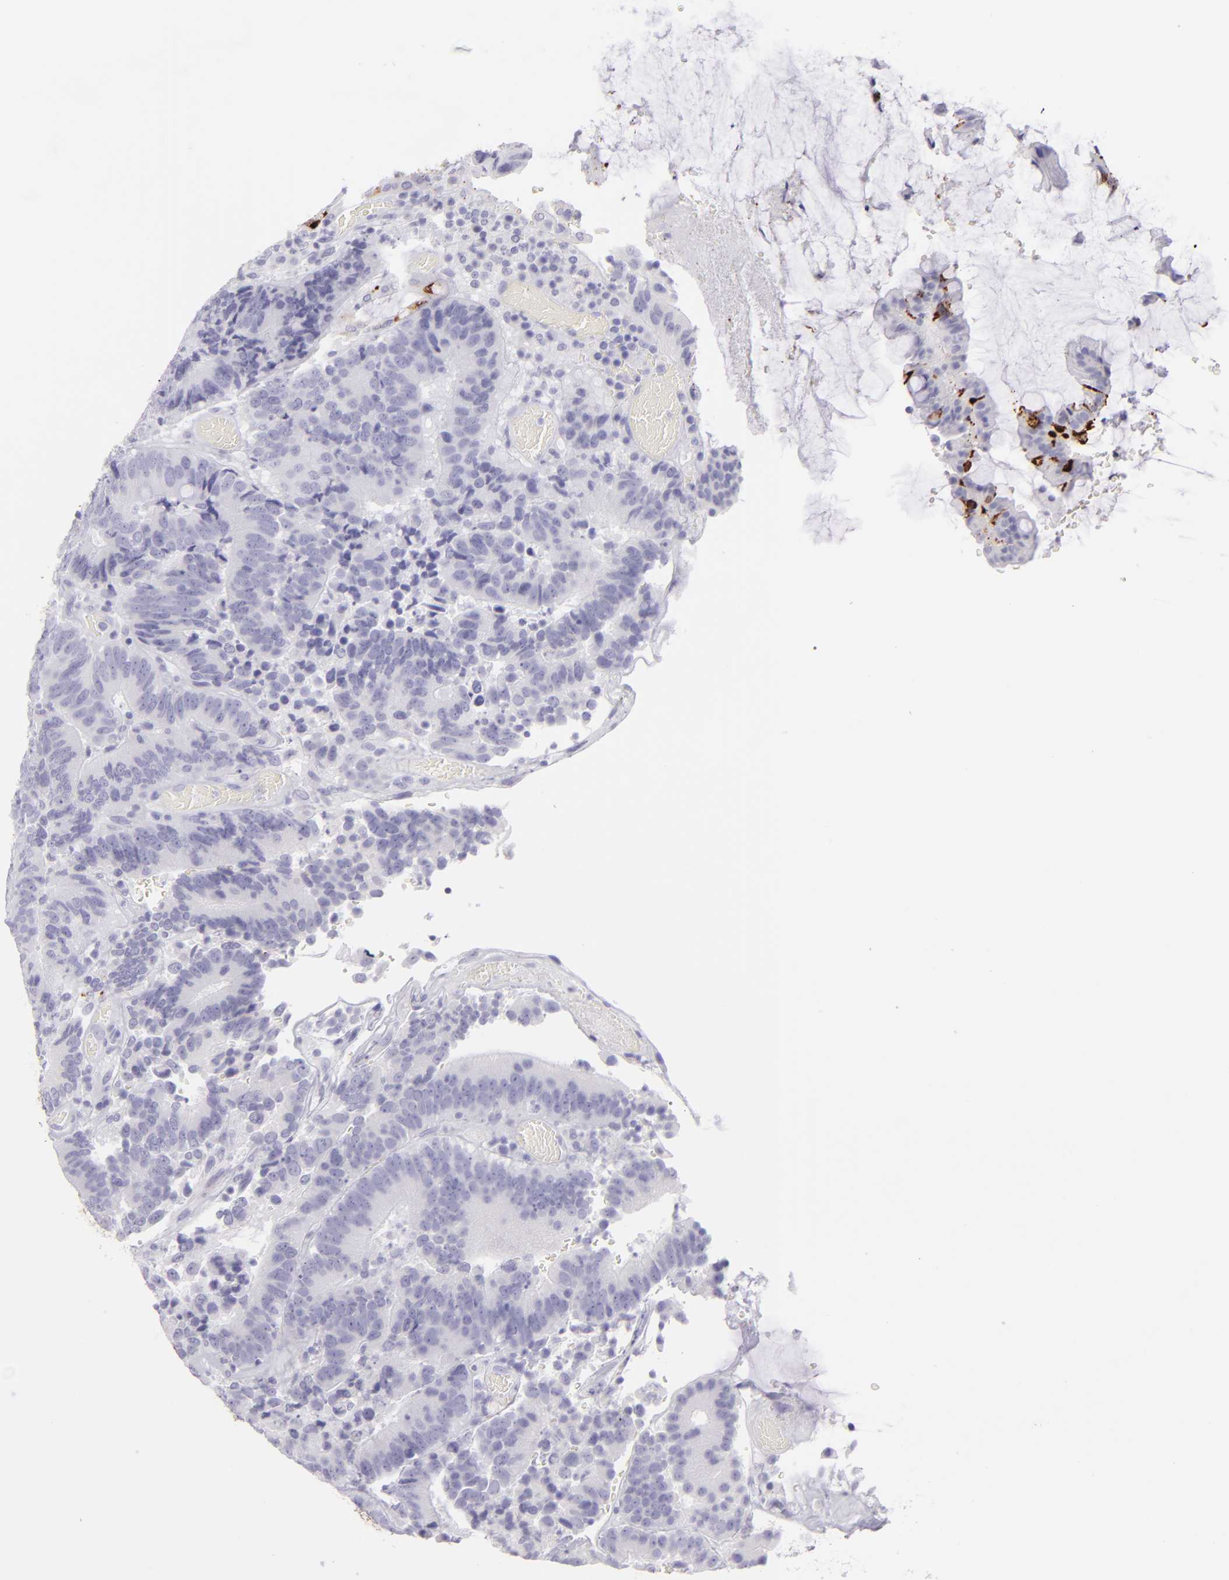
{"staining": {"intensity": "strong", "quantity": "<25%", "location": "cytoplasmic/membranous"}, "tissue": "colorectal cancer", "cell_type": "Tumor cells", "image_type": "cancer", "snomed": [{"axis": "morphology", "description": "Normal tissue, NOS"}, {"axis": "morphology", "description": "Adenocarcinoma, NOS"}, {"axis": "topography", "description": "Colon"}], "caption": "Colorectal adenocarcinoma stained with a protein marker reveals strong staining in tumor cells.", "gene": "MUC5AC", "patient": {"sex": "female", "age": 78}}